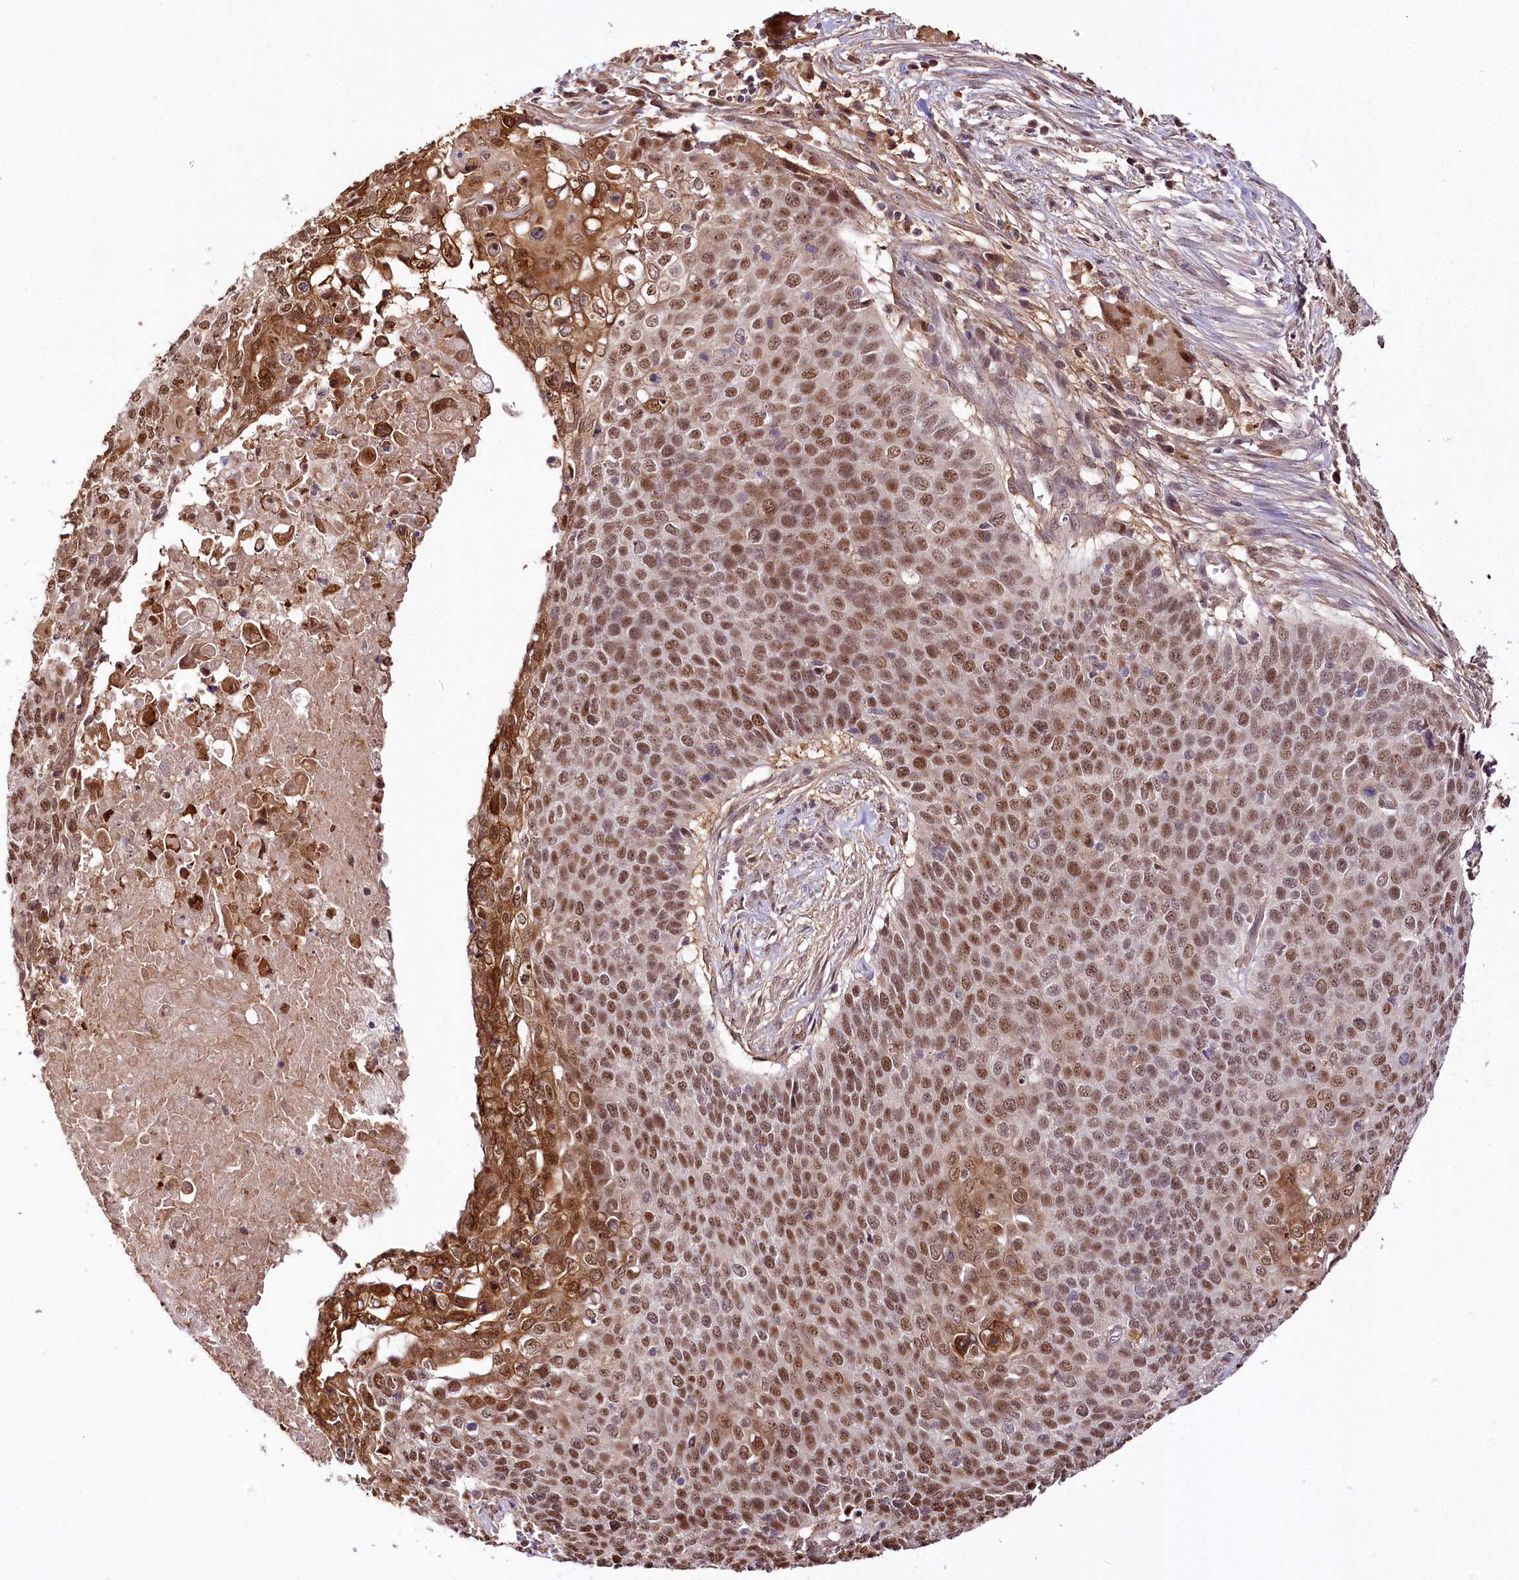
{"staining": {"intensity": "moderate", "quantity": ">75%", "location": "nuclear"}, "tissue": "cervical cancer", "cell_type": "Tumor cells", "image_type": "cancer", "snomed": [{"axis": "morphology", "description": "Squamous cell carcinoma, NOS"}, {"axis": "topography", "description": "Cervix"}], "caption": "A micrograph of cervical squamous cell carcinoma stained for a protein demonstrates moderate nuclear brown staining in tumor cells.", "gene": "GNL3L", "patient": {"sex": "female", "age": 39}}